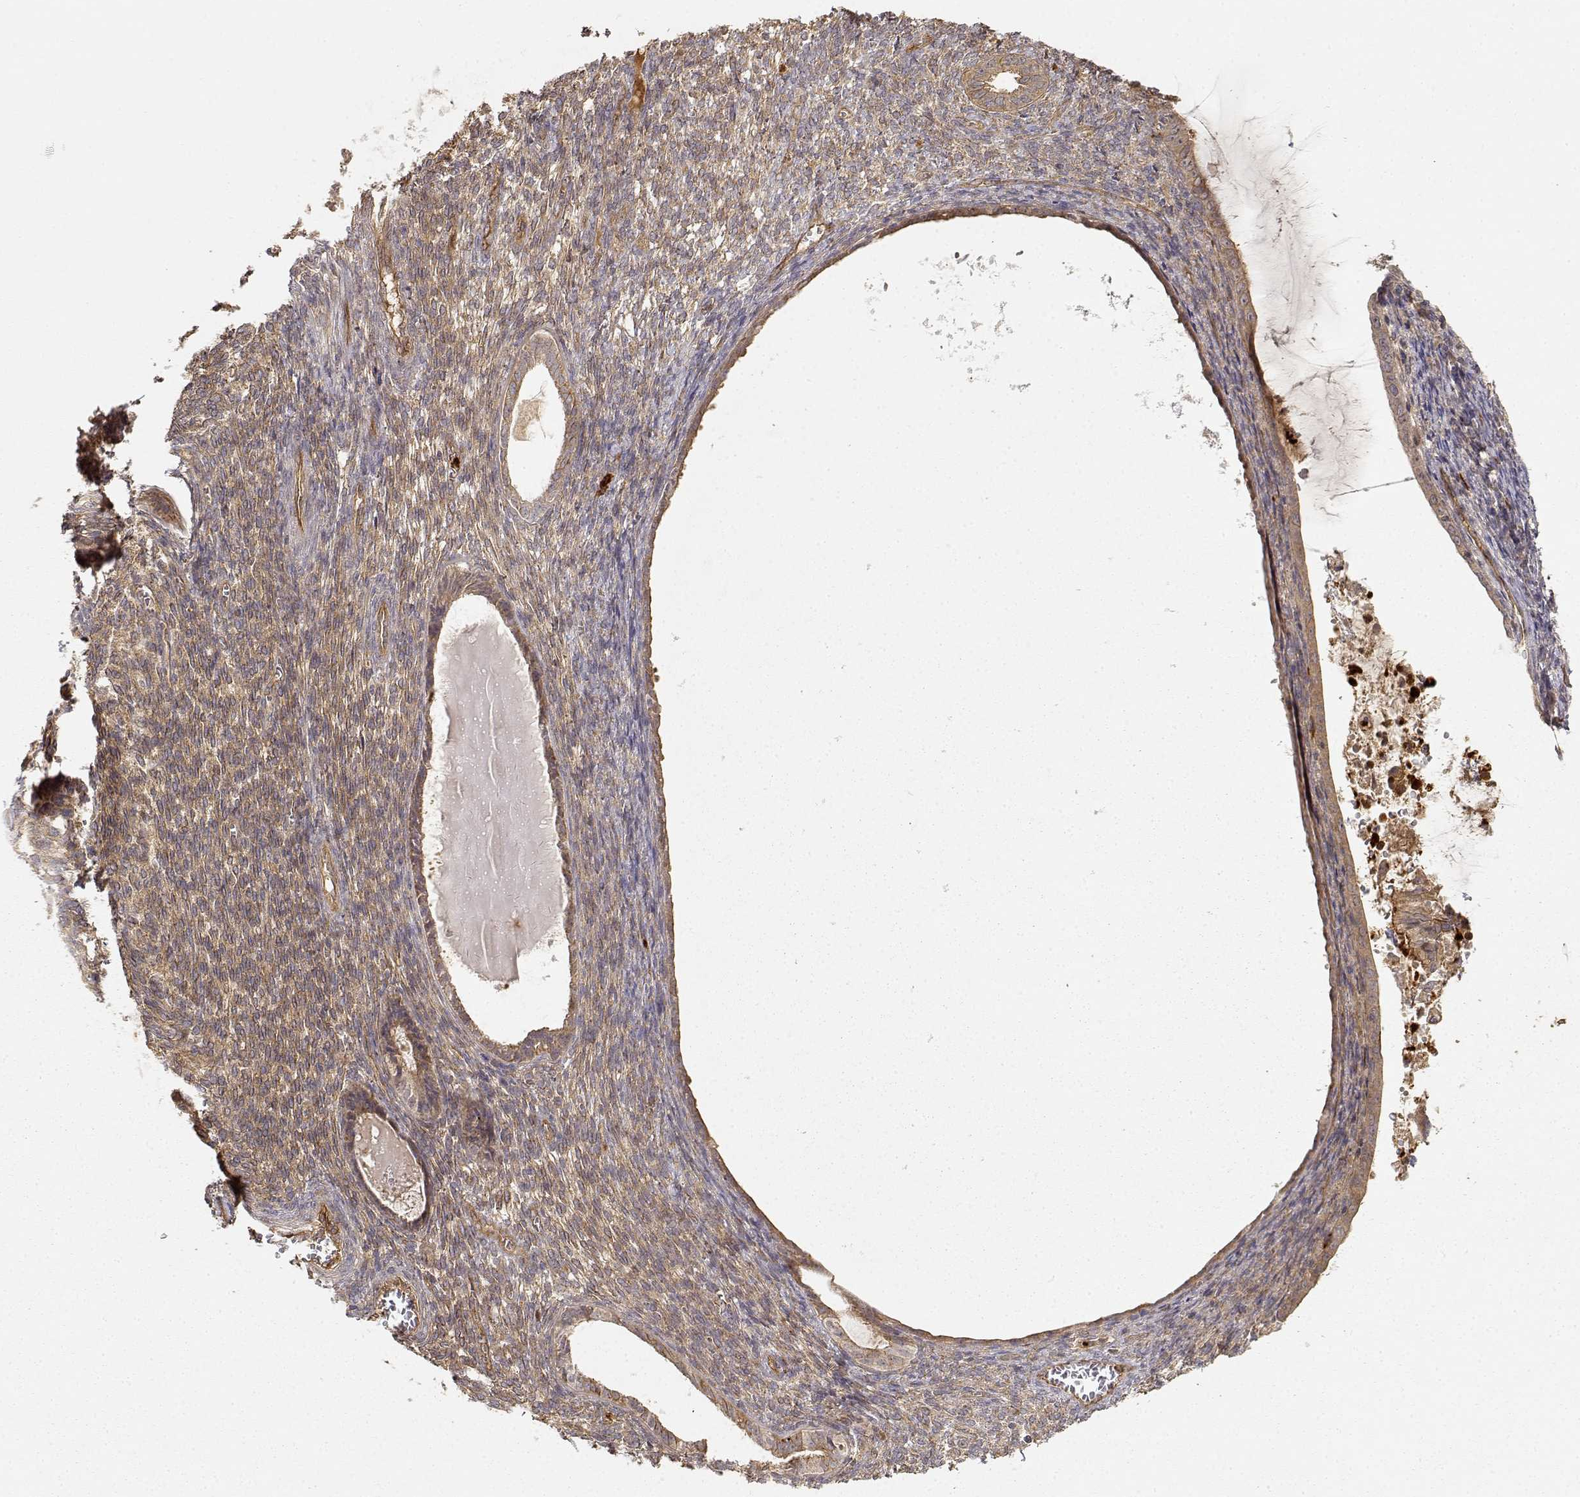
{"staining": {"intensity": "moderate", "quantity": ">75%", "location": "cytoplasmic/membranous"}, "tissue": "endometrial cancer", "cell_type": "Tumor cells", "image_type": "cancer", "snomed": [{"axis": "morphology", "description": "Adenocarcinoma, NOS"}, {"axis": "topography", "description": "Endometrium"}], "caption": "Immunohistochemical staining of human endometrial cancer (adenocarcinoma) shows moderate cytoplasmic/membranous protein expression in about >75% of tumor cells.", "gene": "CDK5RAP2", "patient": {"sex": "female", "age": 86}}